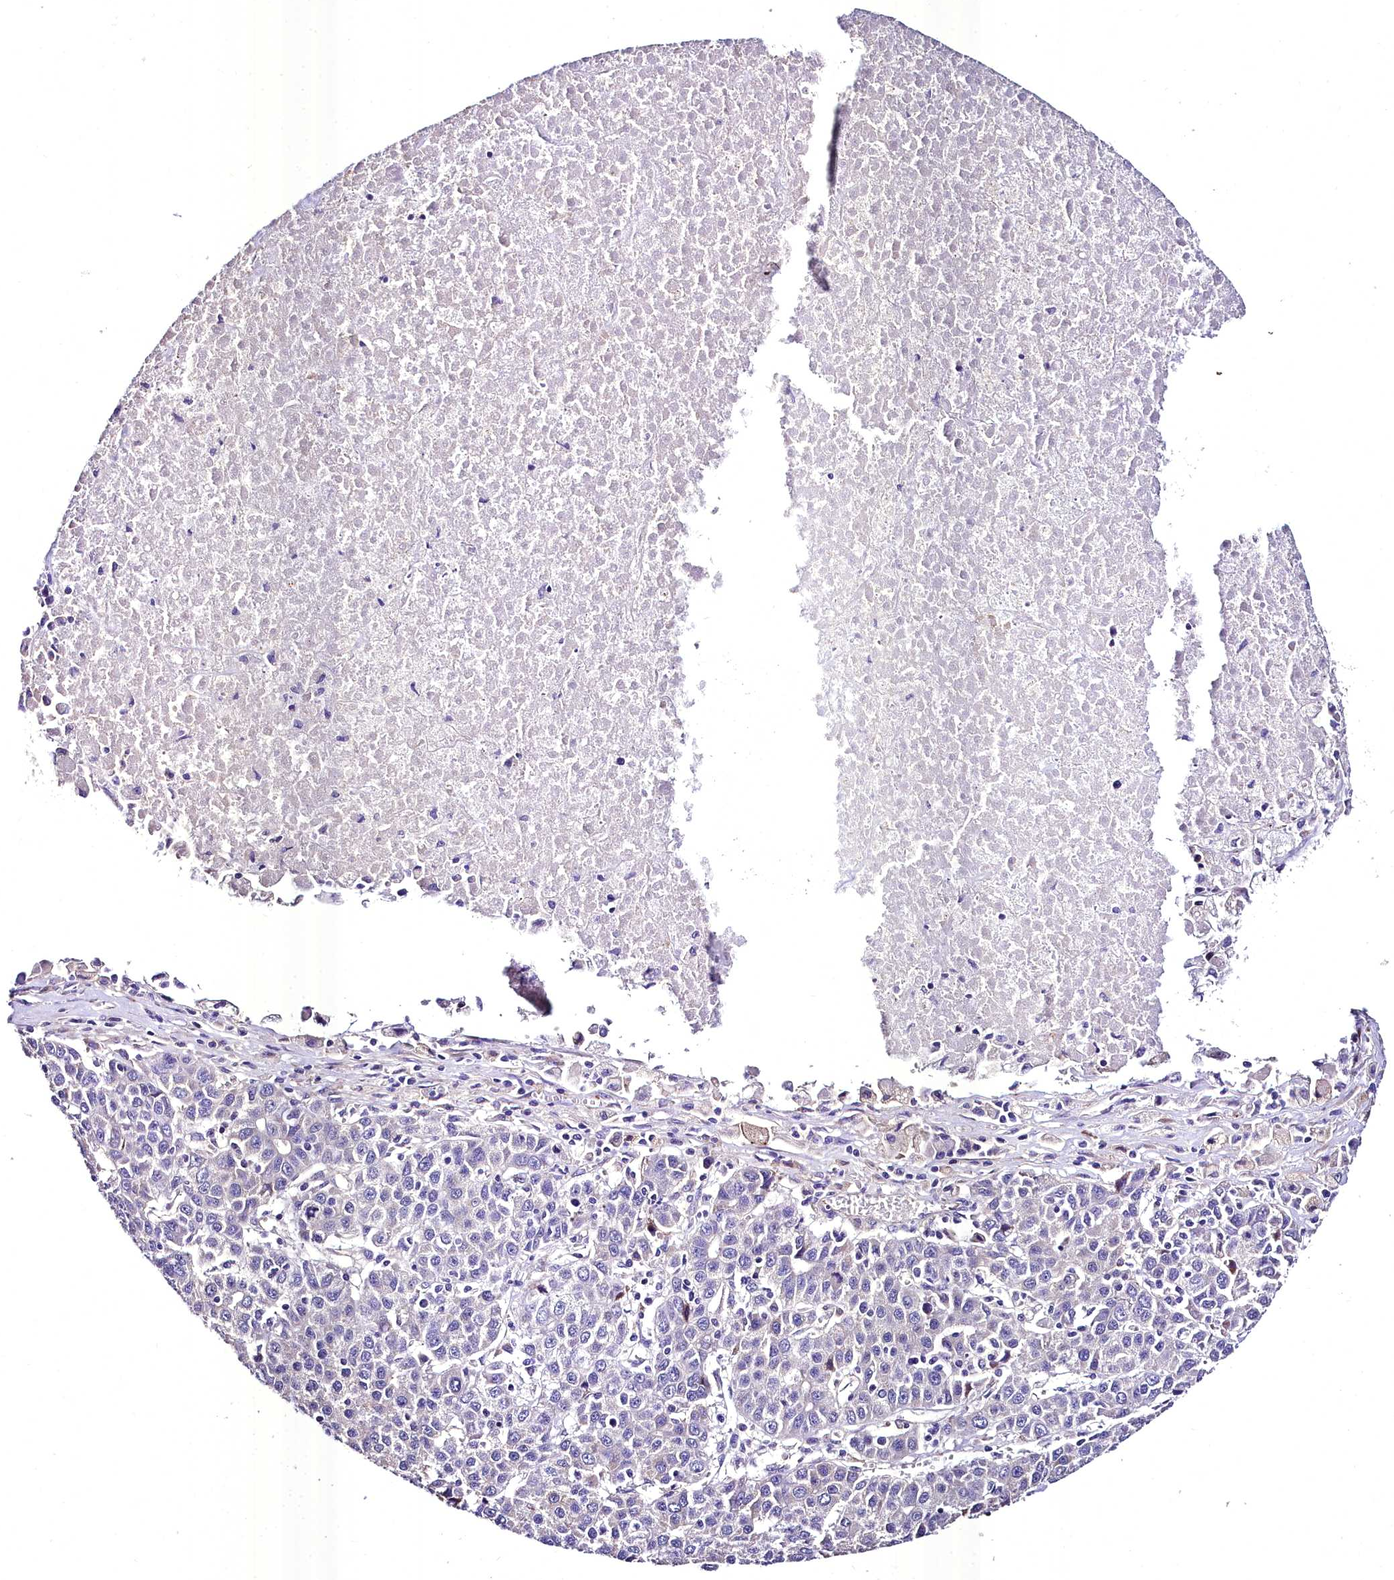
{"staining": {"intensity": "negative", "quantity": "none", "location": "none"}, "tissue": "liver cancer", "cell_type": "Tumor cells", "image_type": "cancer", "snomed": [{"axis": "morphology", "description": "Carcinoma, Hepatocellular, NOS"}, {"axis": "topography", "description": "Liver"}], "caption": "A histopathology image of liver cancer (hepatocellular carcinoma) stained for a protein displays no brown staining in tumor cells.", "gene": "MS4A18", "patient": {"sex": "female", "age": 53}}